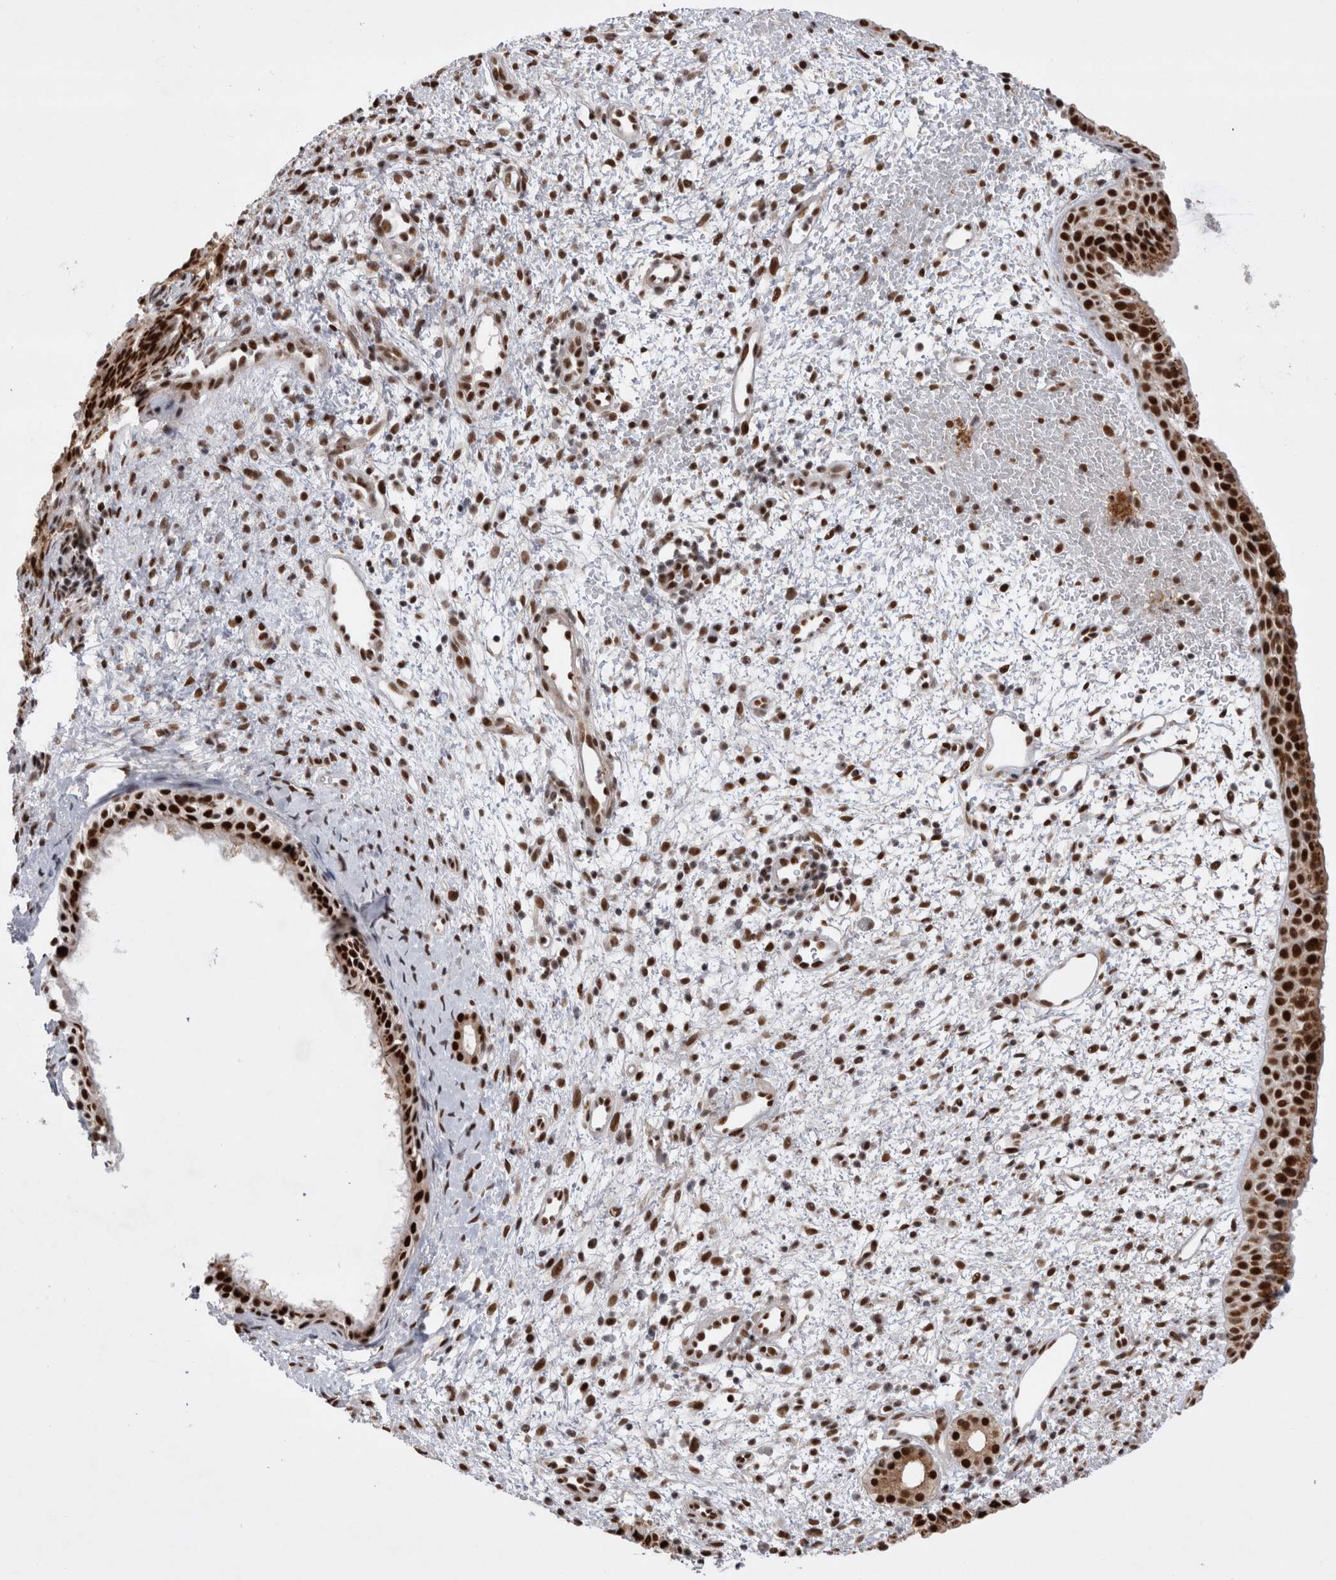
{"staining": {"intensity": "strong", "quantity": ">75%", "location": "nuclear"}, "tissue": "nasopharynx", "cell_type": "Respiratory epithelial cells", "image_type": "normal", "snomed": [{"axis": "morphology", "description": "Normal tissue, NOS"}, {"axis": "topography", "description": "Nasopharynx"}], "caption": "This micrograph displays immunohistochemistry staining of benign human nasopharynx, with high strong nuclear expression in about >75% of respiratory epithelial cells.", "gene": "EYA2", "patient": {"sex": "male", "age": 22}}